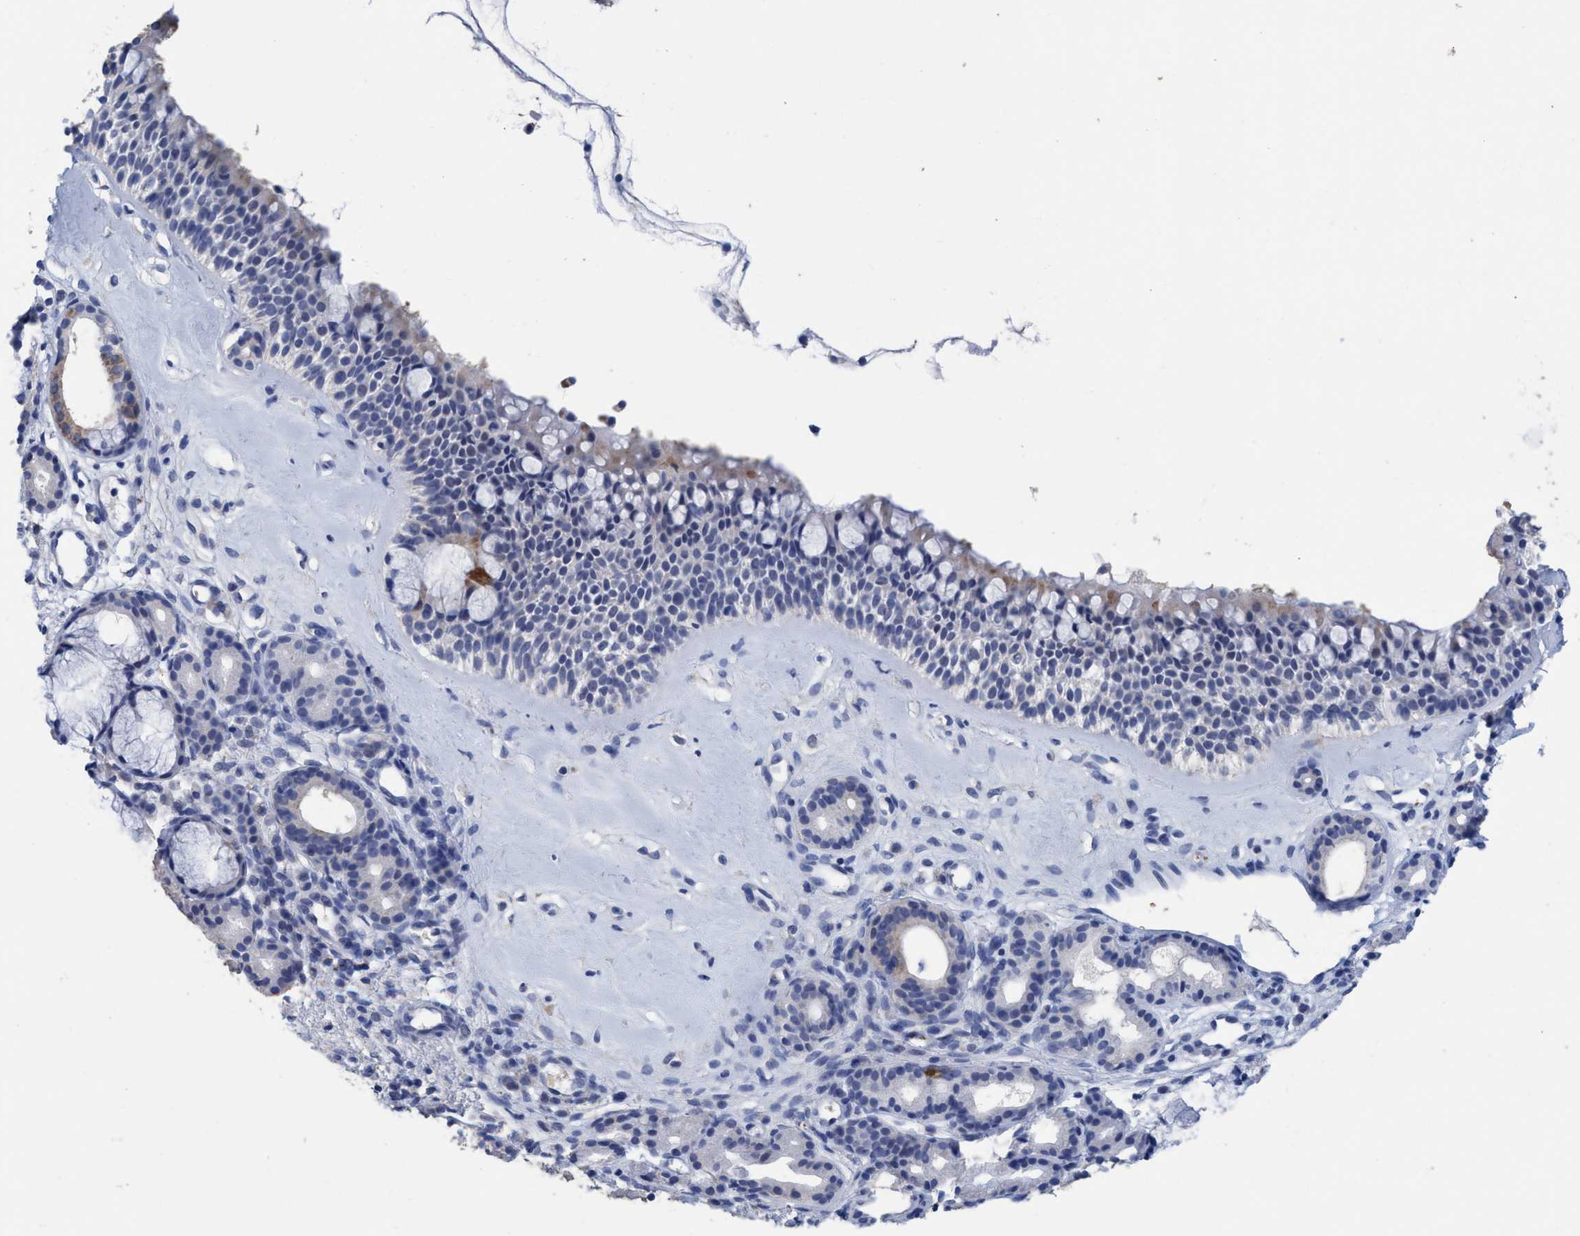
{"staining": {"intensity": "negative", "quantity": "none", "location": "none"}, "tissue": "nasopharynx", "cell_type": "Respiratory epithelial cells", "image_type": "normal", "snomed": [{"axis": "morphology", "description": "Normal tissue, NOS"}, {"axis": "topography", "description": "Nasopharynx"}], "caption": "Immunohistochemical staining of unremarkable human nasopharynx exhibits no significant expression in respiratory epithelial cells.", "gene": "RSAD1", "patient": {"sex": "female", "age": 42}}